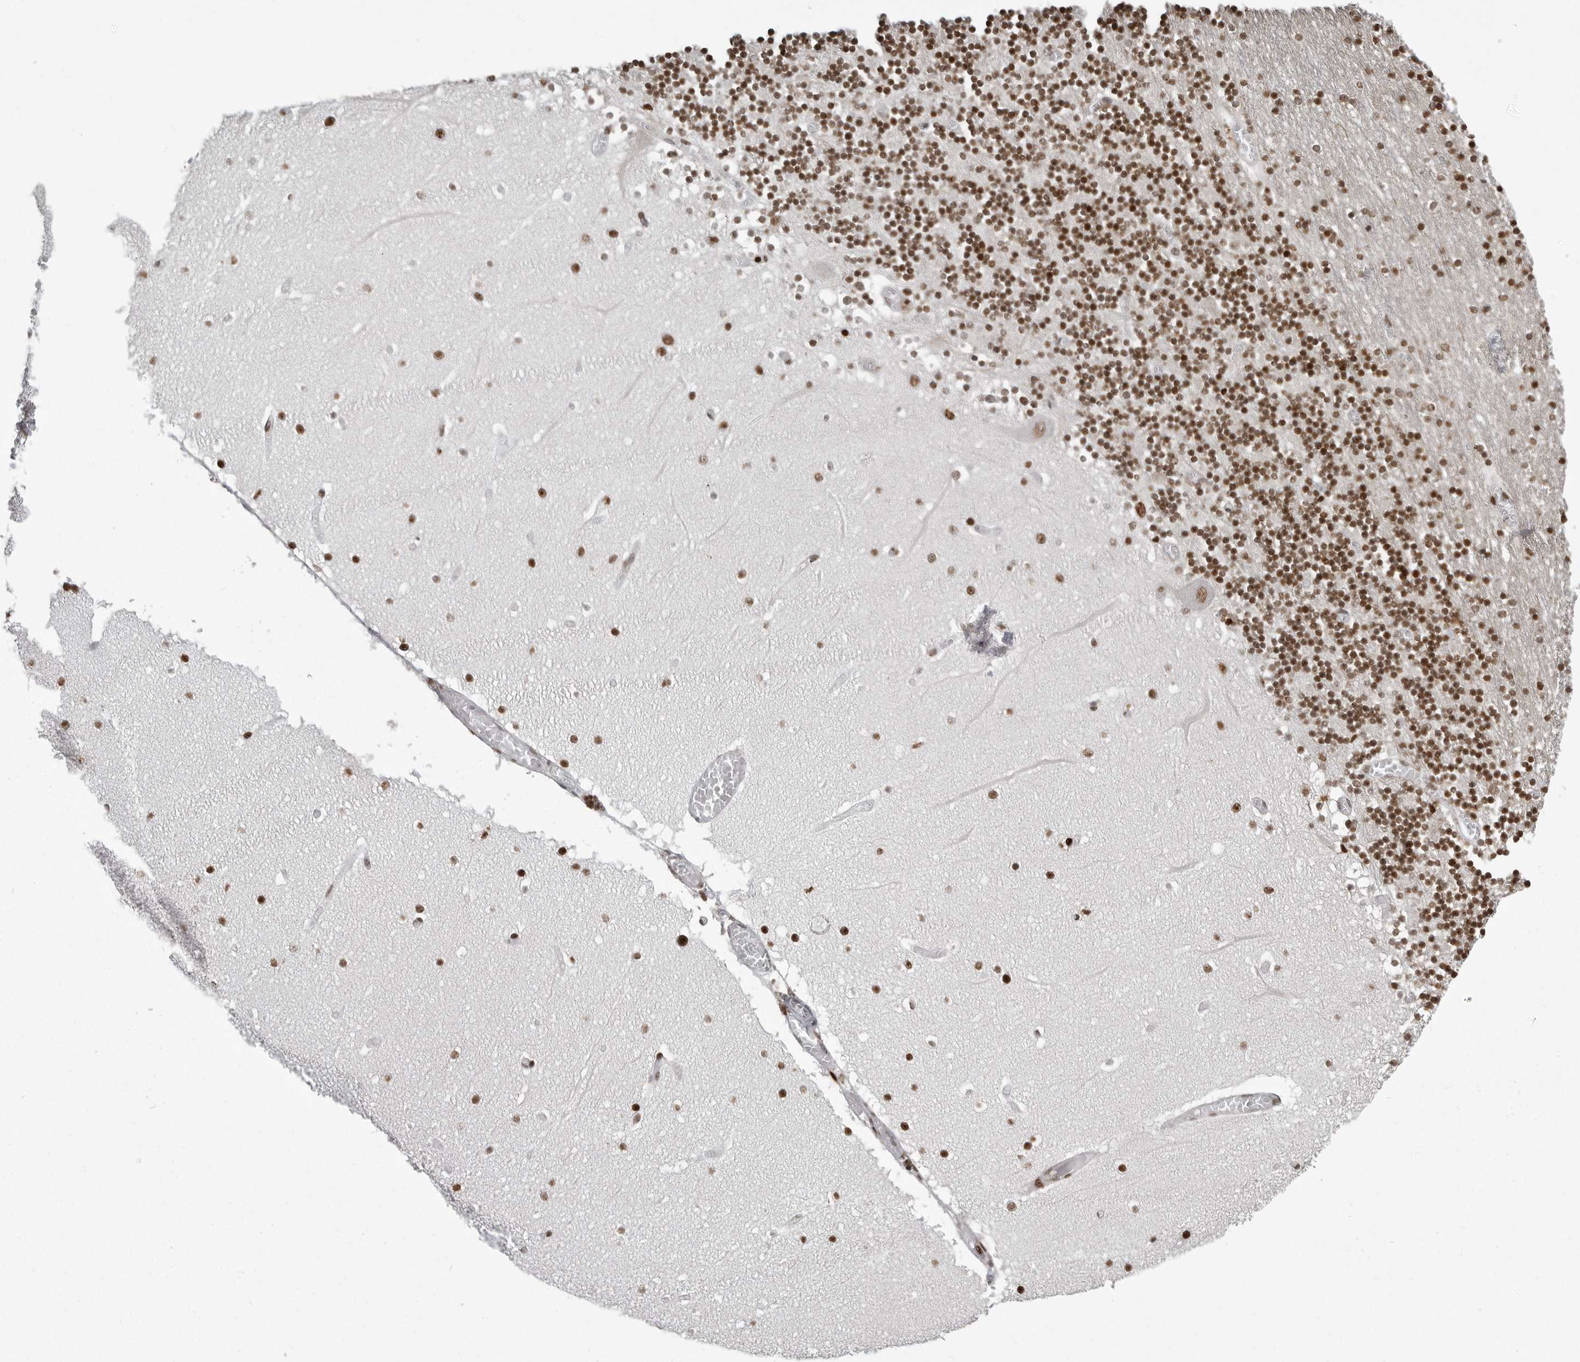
{"staining": {"intensity": "strong", "quantity": "25%-75%", "location": "nuclear"}, "tissue": "cerebellum", "cell_type": "Cells in granular layer", "image_type": "normal", "snomed": [{"axis": "morphology", "description": "Normal tissue, NOS"}, {"axis": "topography", "description": "Cerebellum"}], "caption": "Approximately 25%-75% of cells in granular layer in benign cerebellum exhibit strong nuclear protein positivity as visualized by brown immunohistochemical staining.", "gene": "YAF2", "patient": {"sex": "female", "age": 28}}